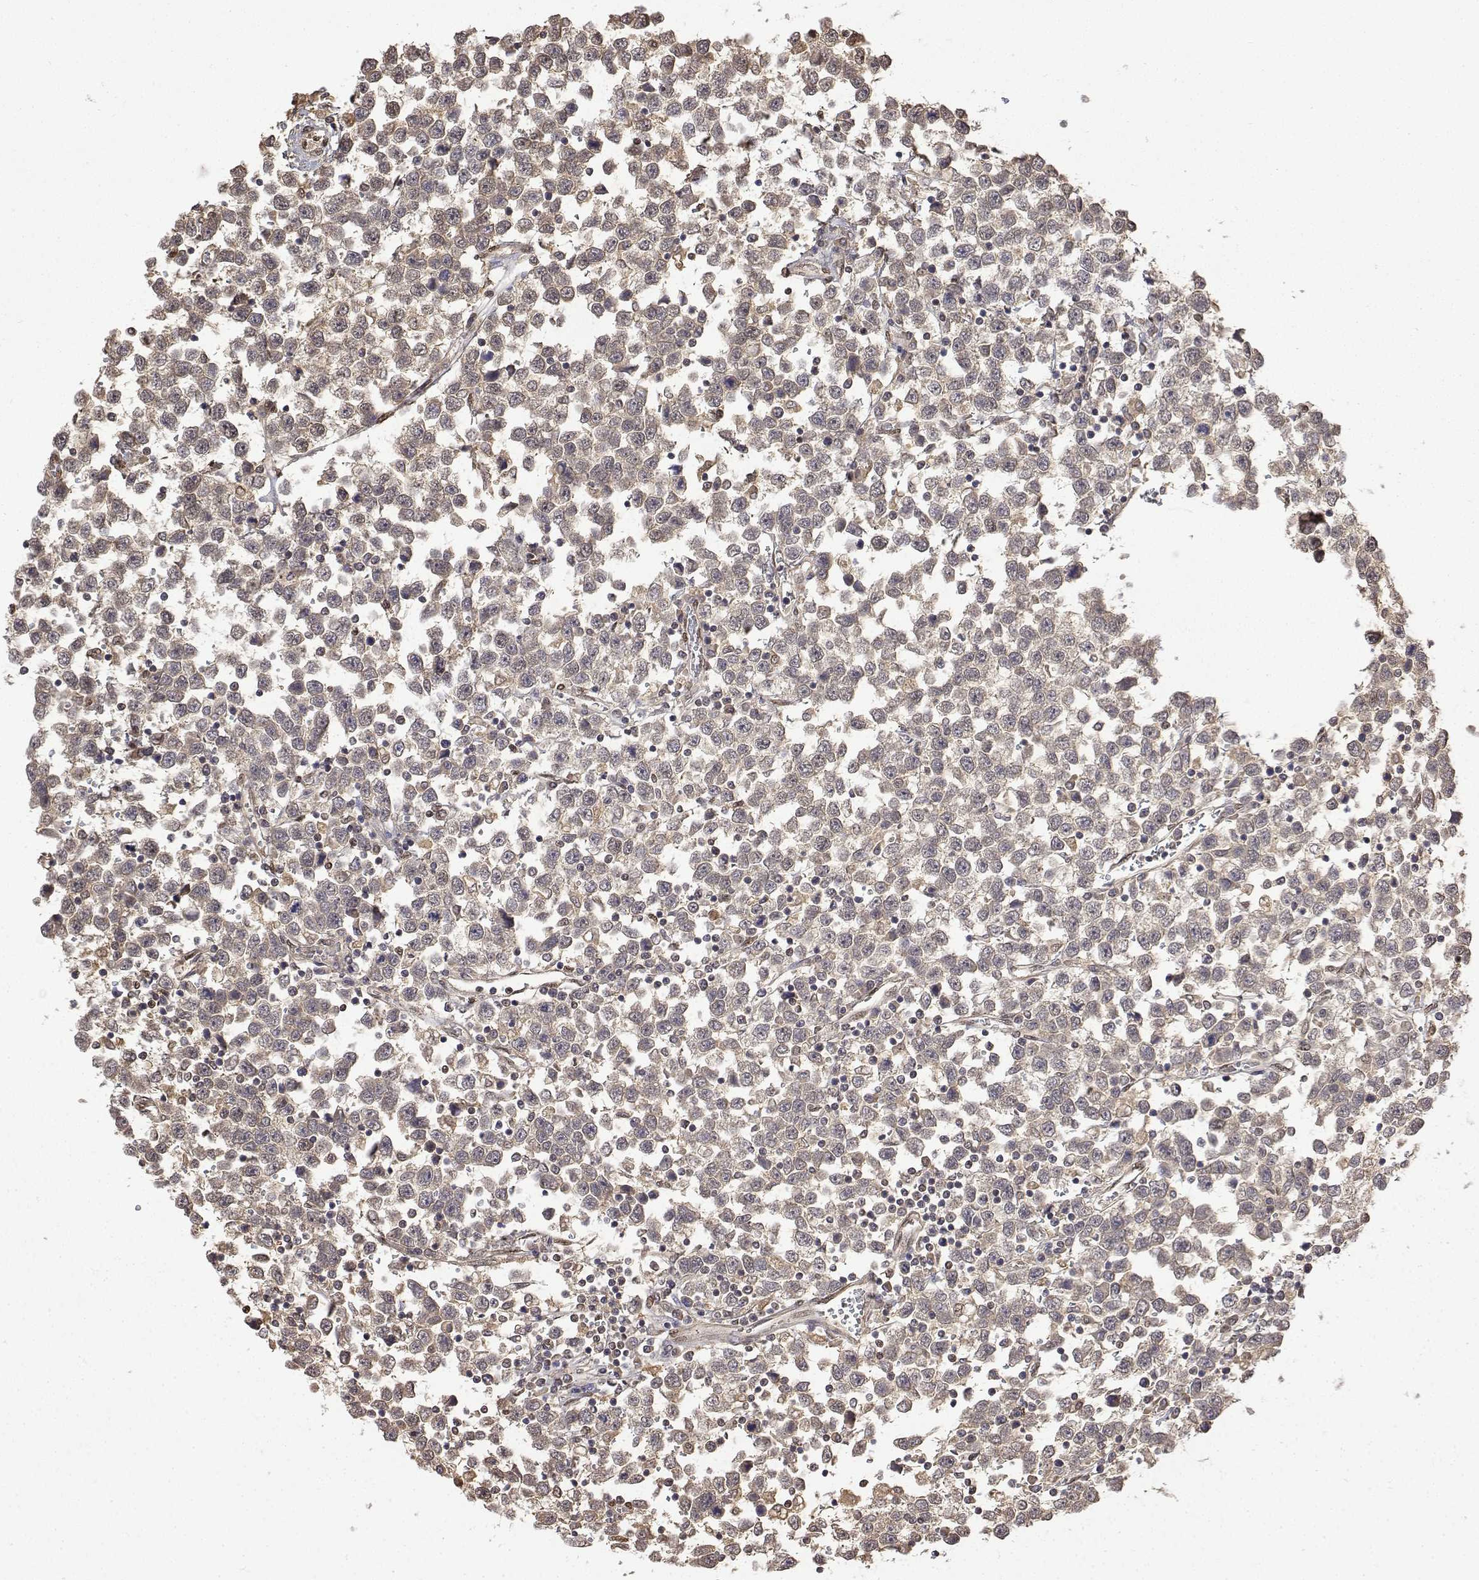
{"staining": {"intensity": "weak", "quantity": "<25%", "location": "nuclear"}, "tissue": "testis cancer", "cell_type": "Tumor cells", "image_type": "cancer", "snomed": [{"axis": "morphology", "description": "Seminoma, NOS"}, {"axis": "topography", "description": "Testis"}], "caption": "There is no significant staining in tumor cells of testis cancer.", "gene": "TPI1", "patient": {"sex": "male", "age": 34}}